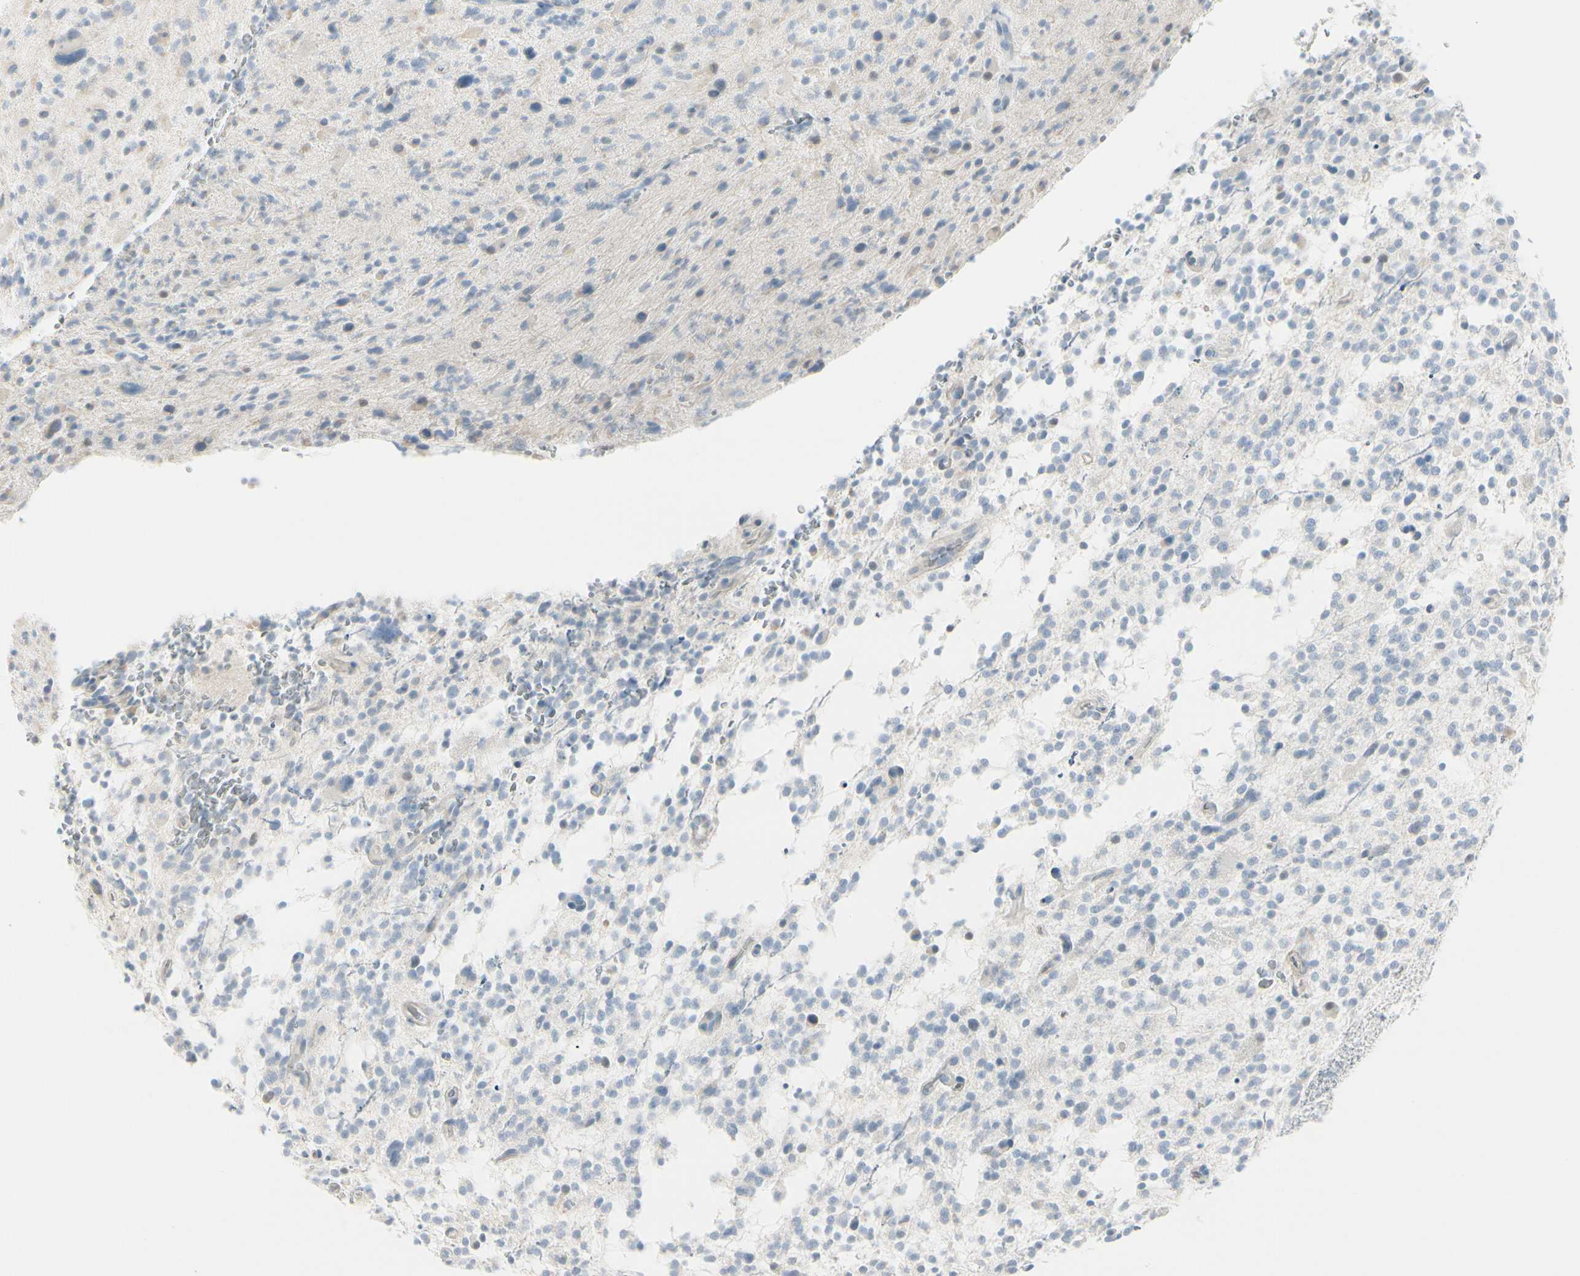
{"staining": {"intensity": "negative", "quantity": "none", "location": "none"}, "tissue": "glioma", "cell_type": "Tumor cells", "image_type": "cancer", "snomed": [{"axis": "morphology", "description": "Glioma, malignant, High grade"}, {"axis": "topography", "description": "Brain"}], "caption": "Immunohistochemistry image of neoplastic tissue: human malignant glioma (high-grade) stained with DAB (3,3'-diaminobenzidine) demonstrates no significant protein expression in tumor cells. The staining is performed using DAB brown chromogen with nuclei counter-stained in using hematoxylin.", "gene": "CDHR5", "patient": {"sex": "male", "age": 48}}